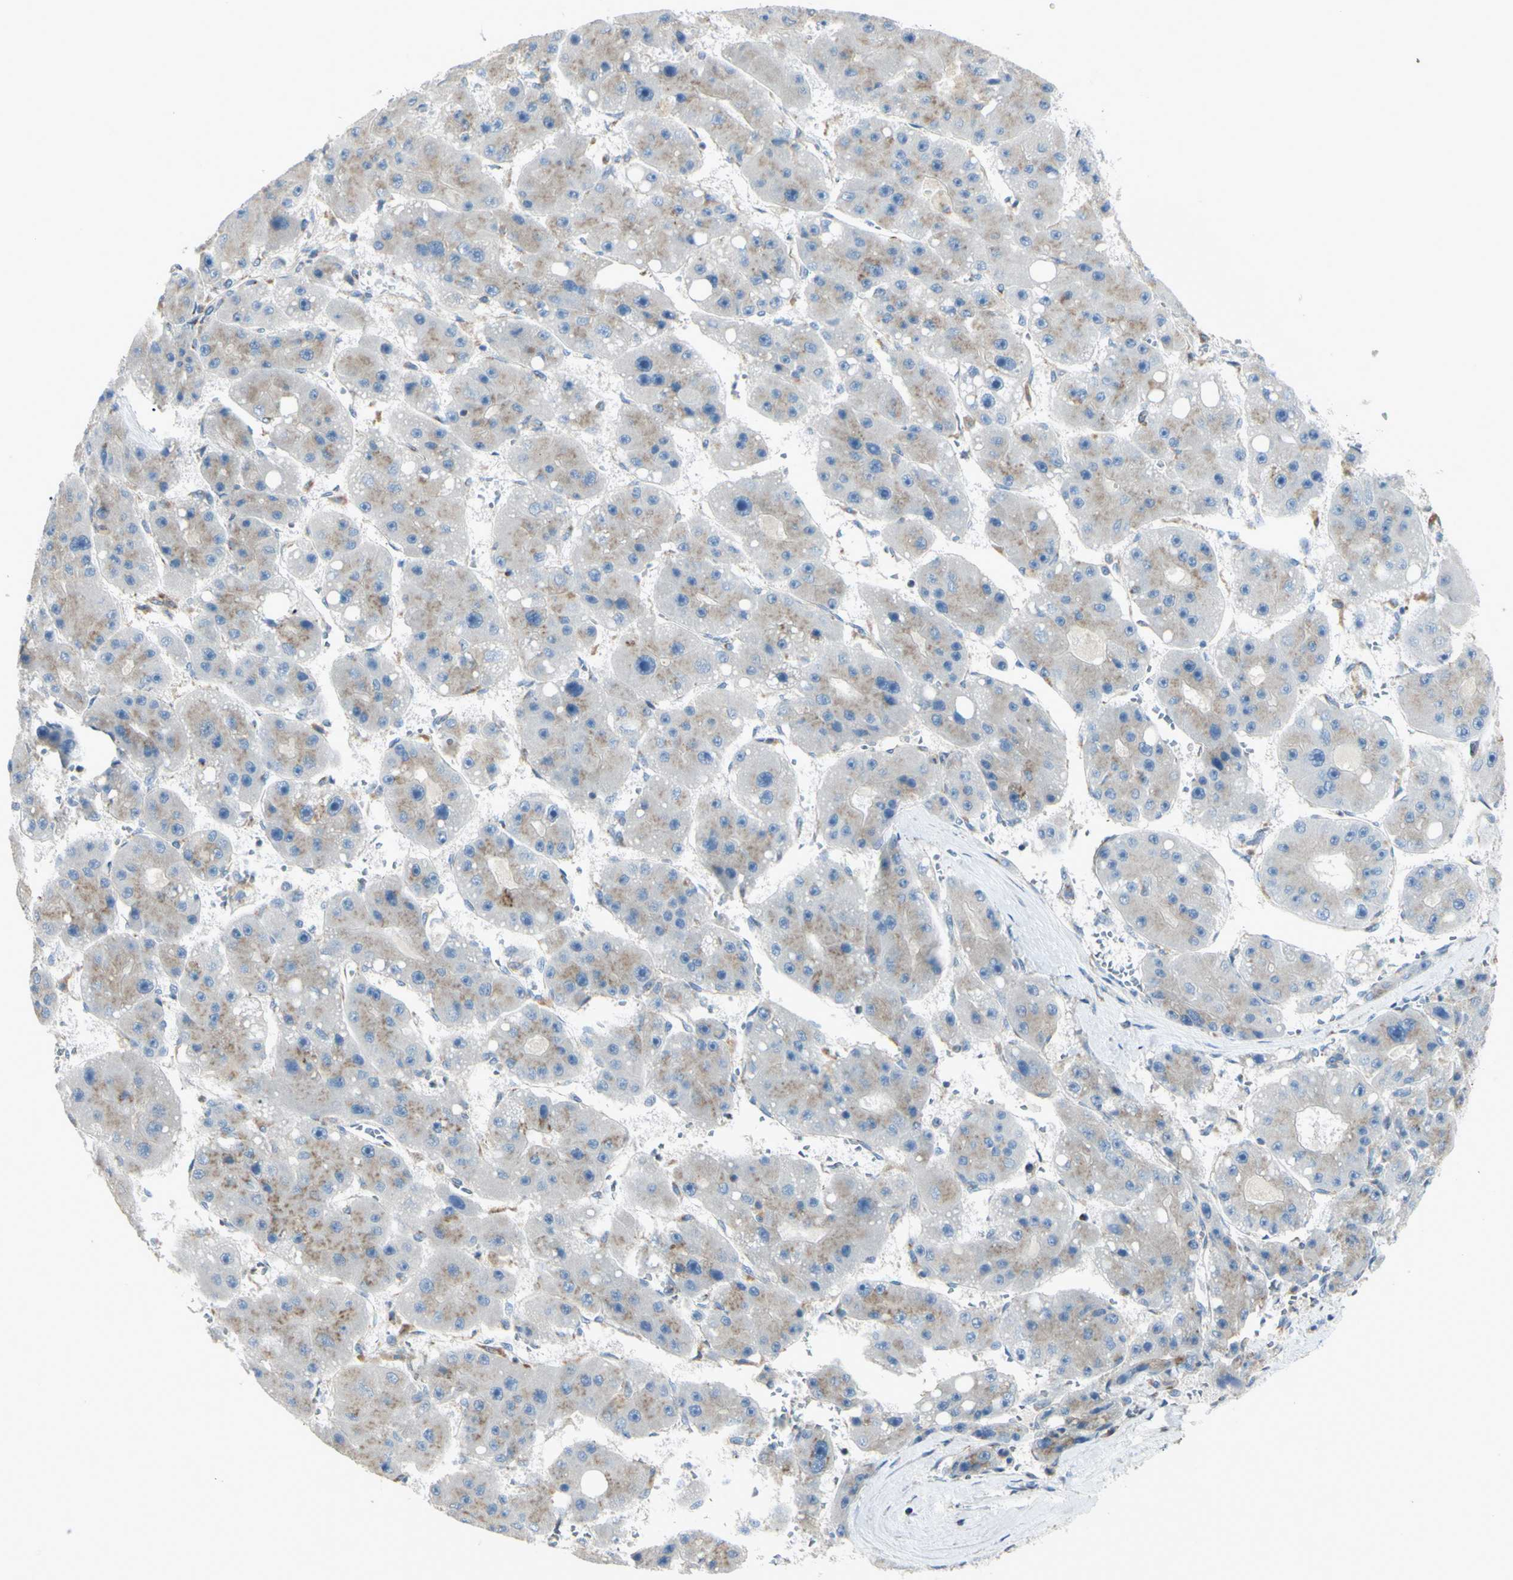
{"staining": {"intensity": "weak", "quantity": "25%-75%", "location": "cytoplasmic/membranous"}, "tissue": "liver cancer", "cell_type": "Tumor cells", "image_type": "cancer", "snomed": [{"axis": "morphology", "description": "Carcinoma, Hepatocellular, NOS"}, {"axis": "topography", "description": "Liver"}], "caption": "Liver hepatocellular carcinoma stained with IHC reveals weak cytoplasmic/membranous expression in approximately 25%-75% of tumor cells.", "gene": "B4GALT3", "patient": {"sex": "female", "age": 61}}